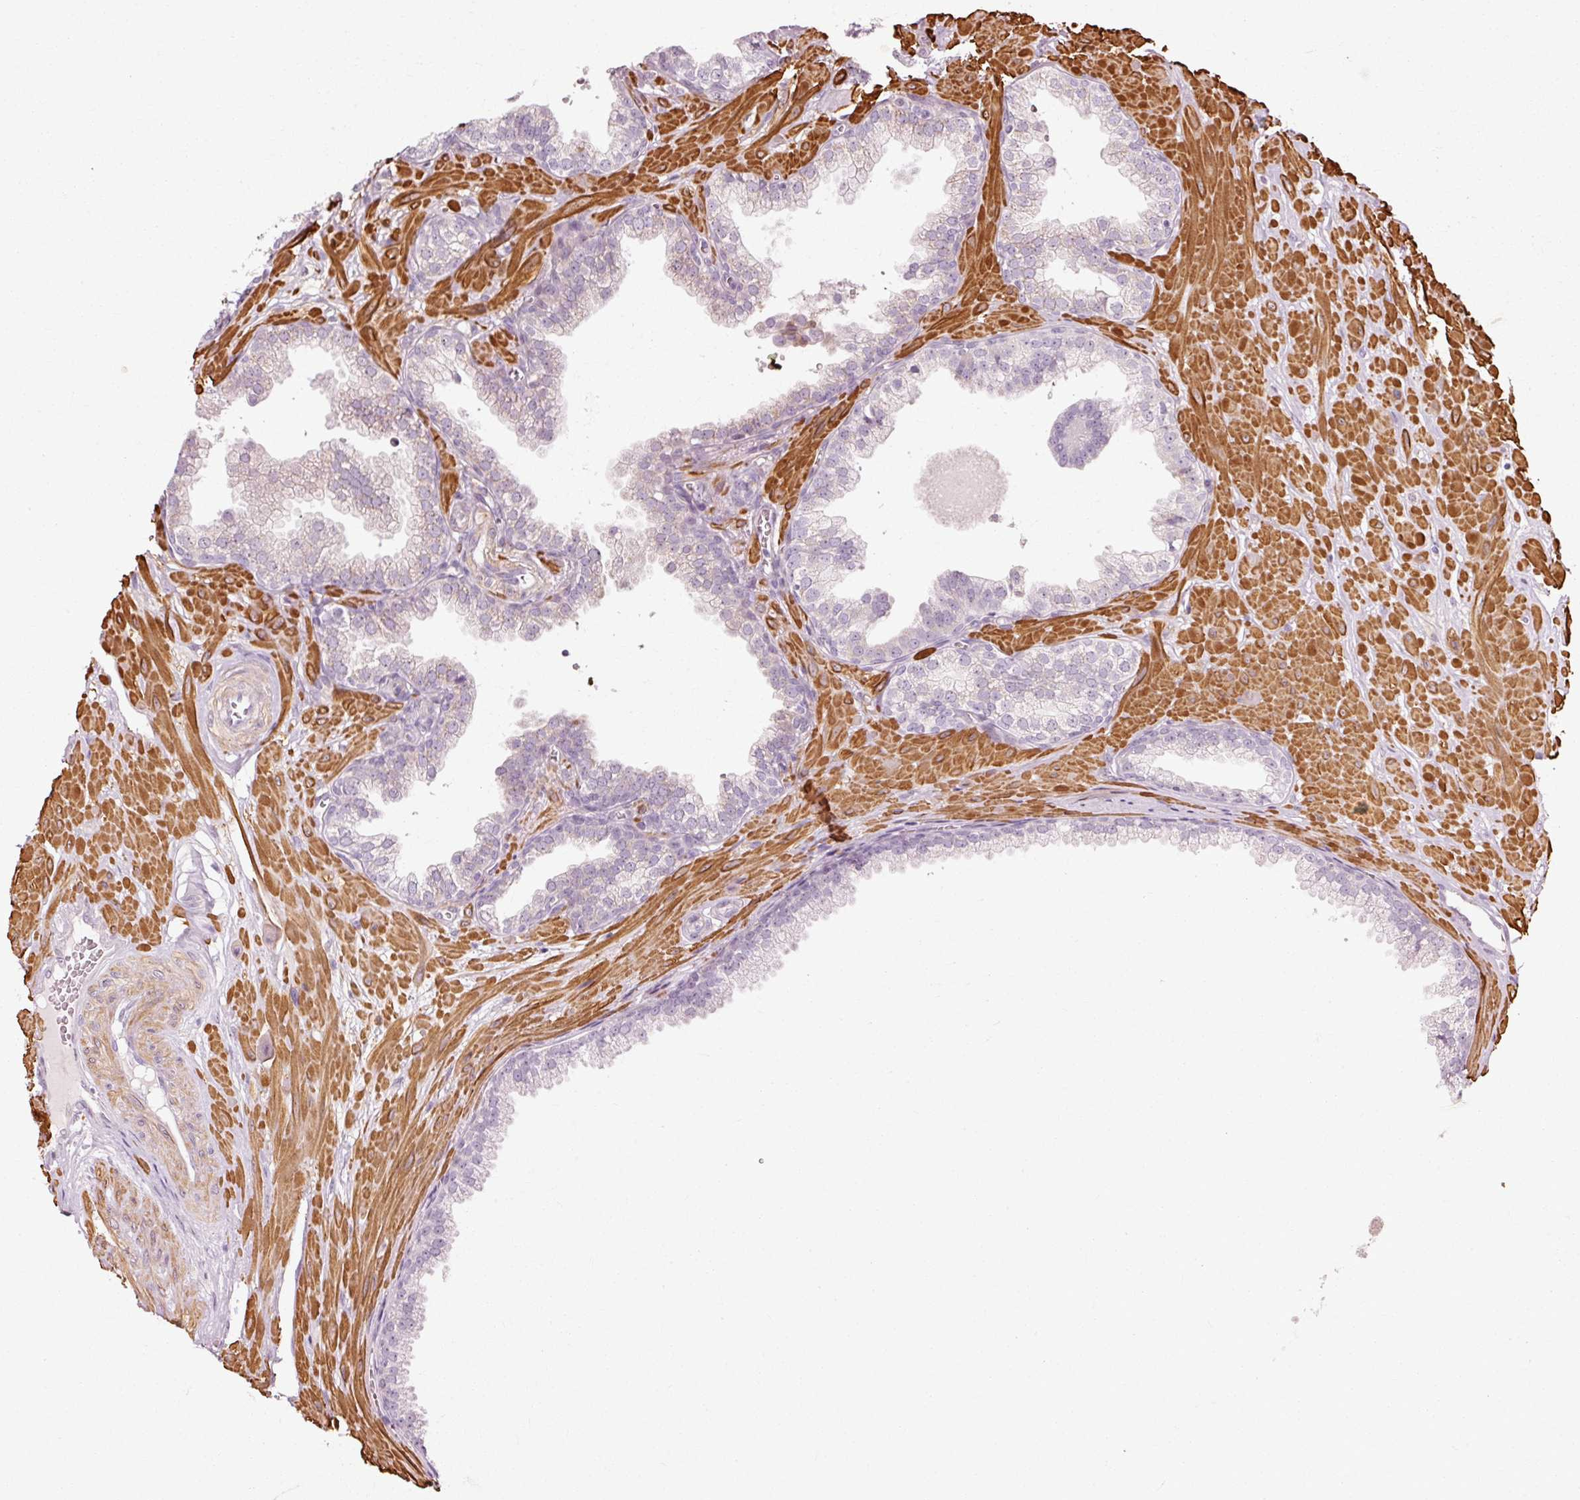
{"staining": {"intensity": "negative", "quantity": "none", "location": "none"}, "tissue": "prostate cancer", "cell_type": "Tumor cells", "image_type": "cancer", "snomed": [{"axis": "morphology", "description": "Adenocarcinoma, Low grade"}, {"axis": "topography", "description": "Prostate"}], "caption": "High power microscopy image of an immunohistochemistry image of prostate cancer, revealing no significant expression in tumor cells.", "gene": "RGPD5", "patient": {"sex": "male", "age": 64}}